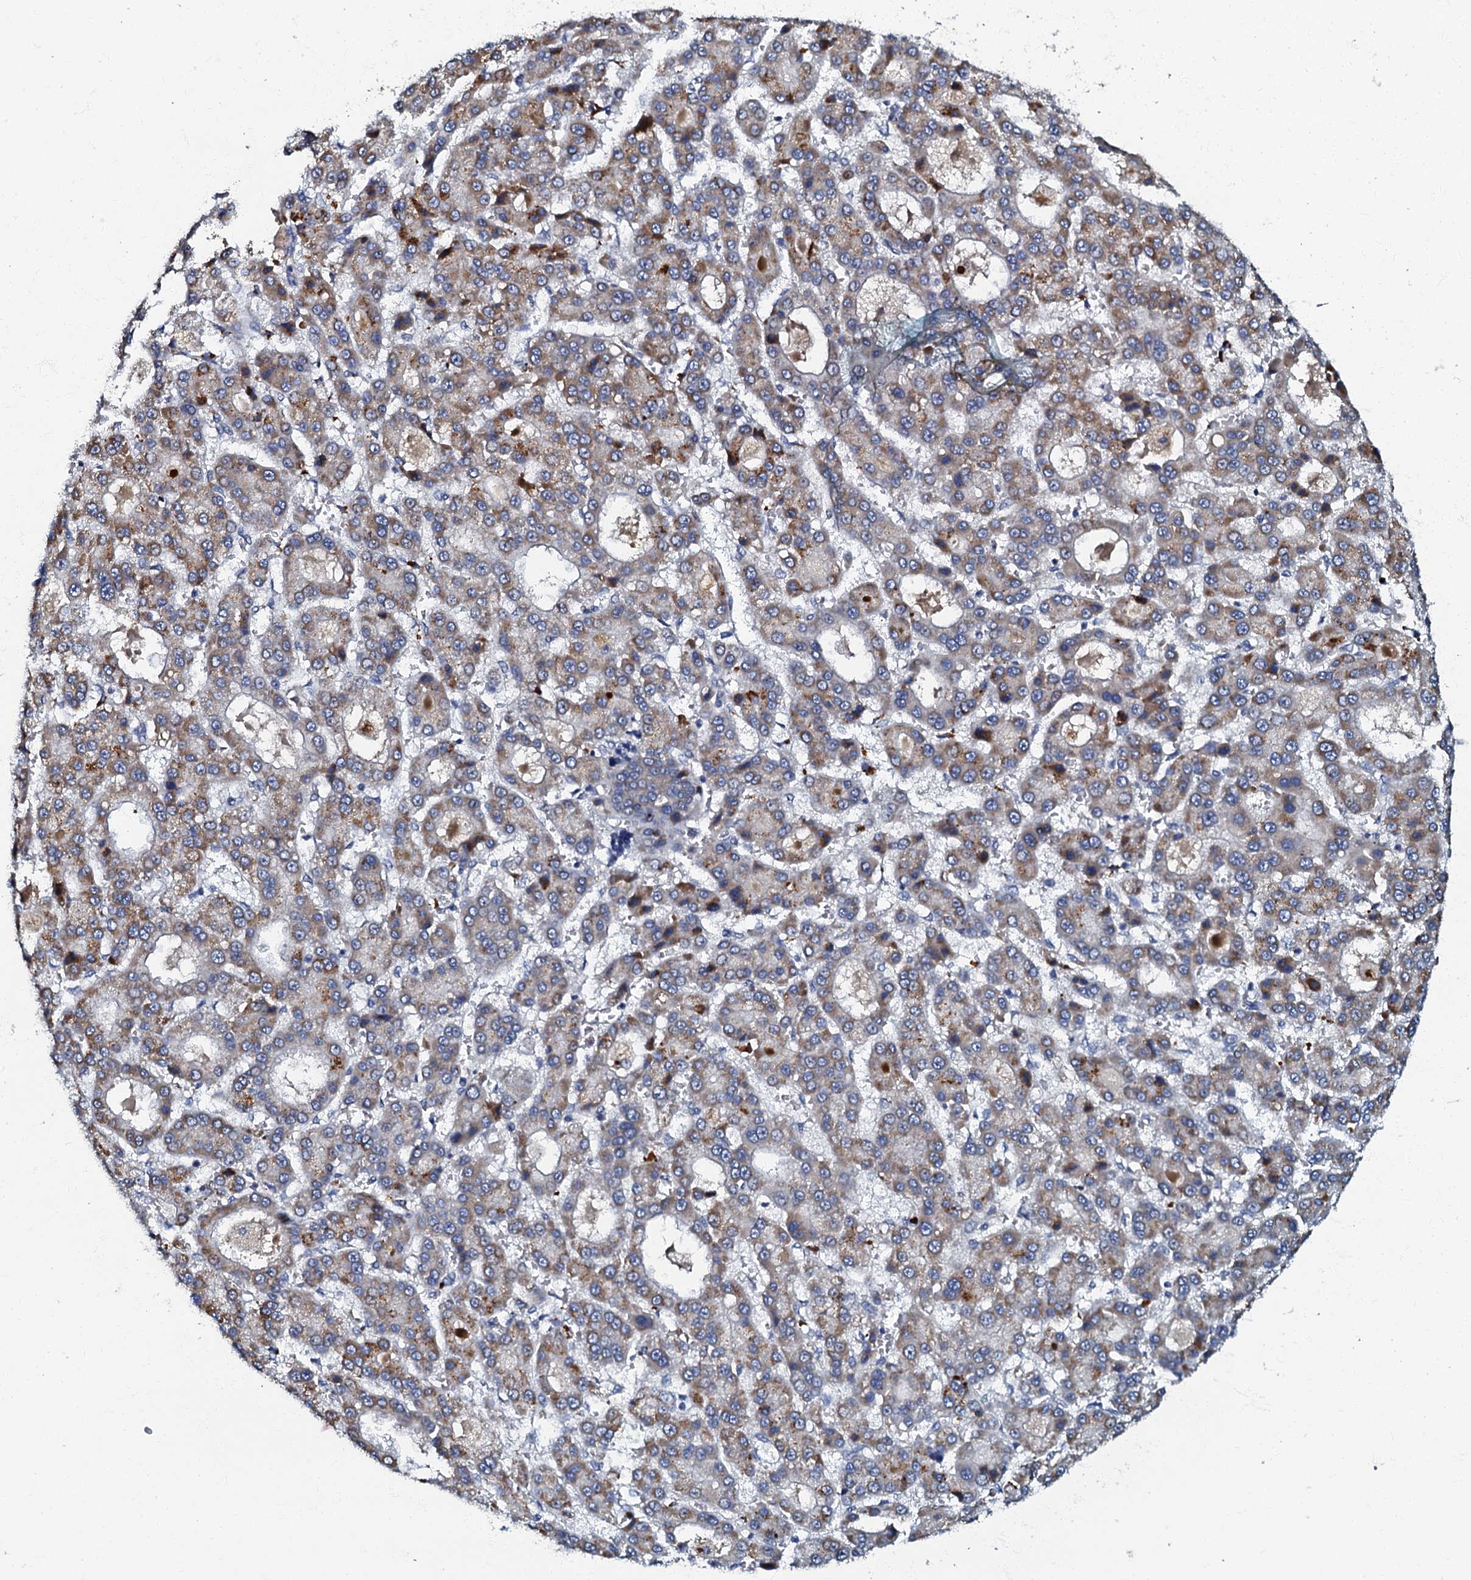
{"staining": {"intensity": "moderate", "quantity": "25%-75%", "location": "cytoplasmic/membranous"}, "tissue": "liver cancer", "cell_type": "Tumor cells", "image_type": "cancer", "snomed": [{"axis": "morphology", "description": "Carcinoma, Hepatocellular, NOS"}, {"axis": "topography", "description": "Liver"}], "caption": "Tumor cells show medium levels of moderate cytoplasmic/membranous positivity in about 25%-75% of cells in human liver cancer (hepatocellular carcinoma).", "gene": "OLAH", "patient": {"sex": "male", "age": 70}}